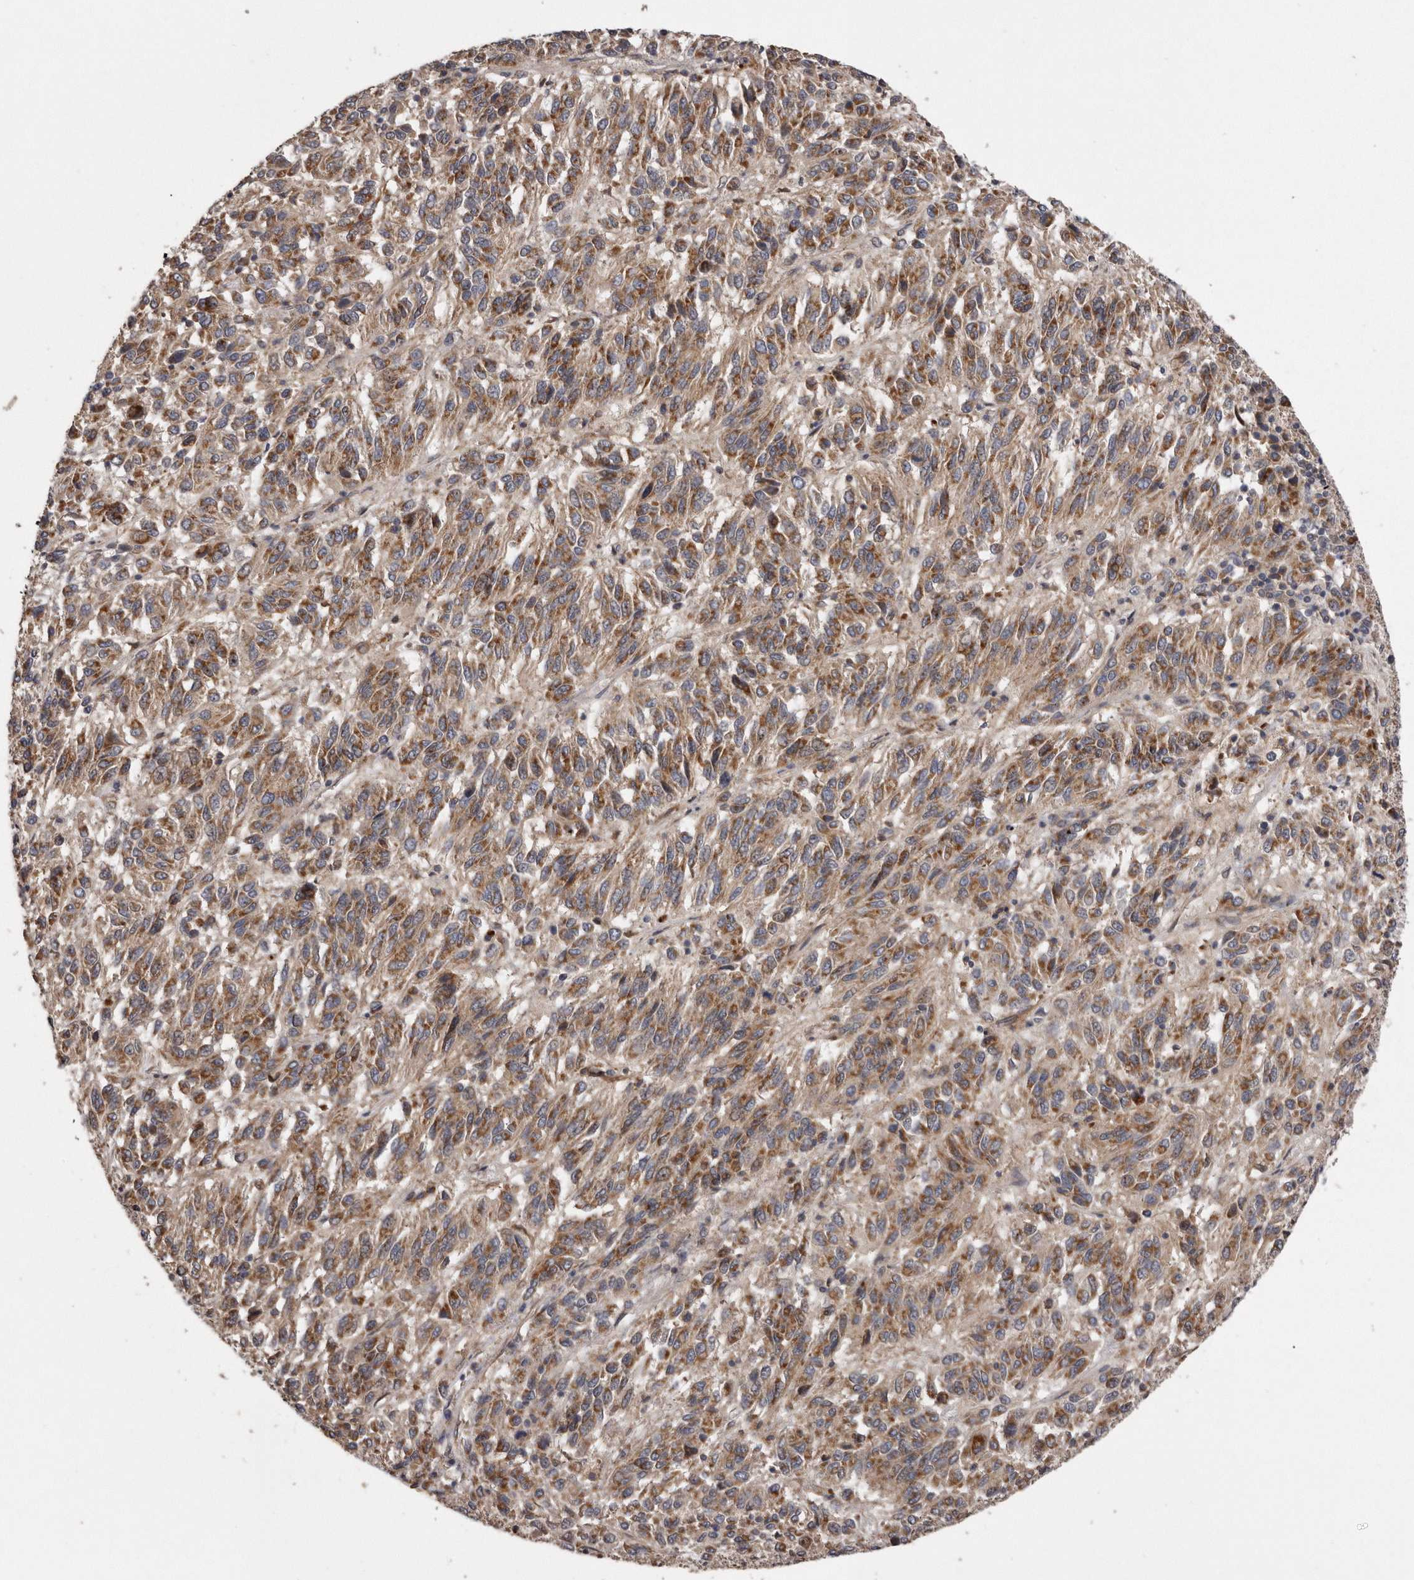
{"staining": {"intensity": "moderate", "quantity": ">75%", "location": "cytoplasmic/membranous"}, "tissue": "melanoma", "cell_type": "Tumor cells", "image_type": "cancer", "snomed": [{"axis": "morphology", "description": "Malignant melanoma, Metastatic site"}, {"axis": "topography", "description": "Lung"}], "caption": "Melanoma stained with DAB (3,3'-diaminobenzidine) IHC shows medium levels of moderate cytoplasmic/membranous expression in about >75% of tumor cells.", "gene": "ARMCX1", "patient": {"sex": "male", "age": 64}}